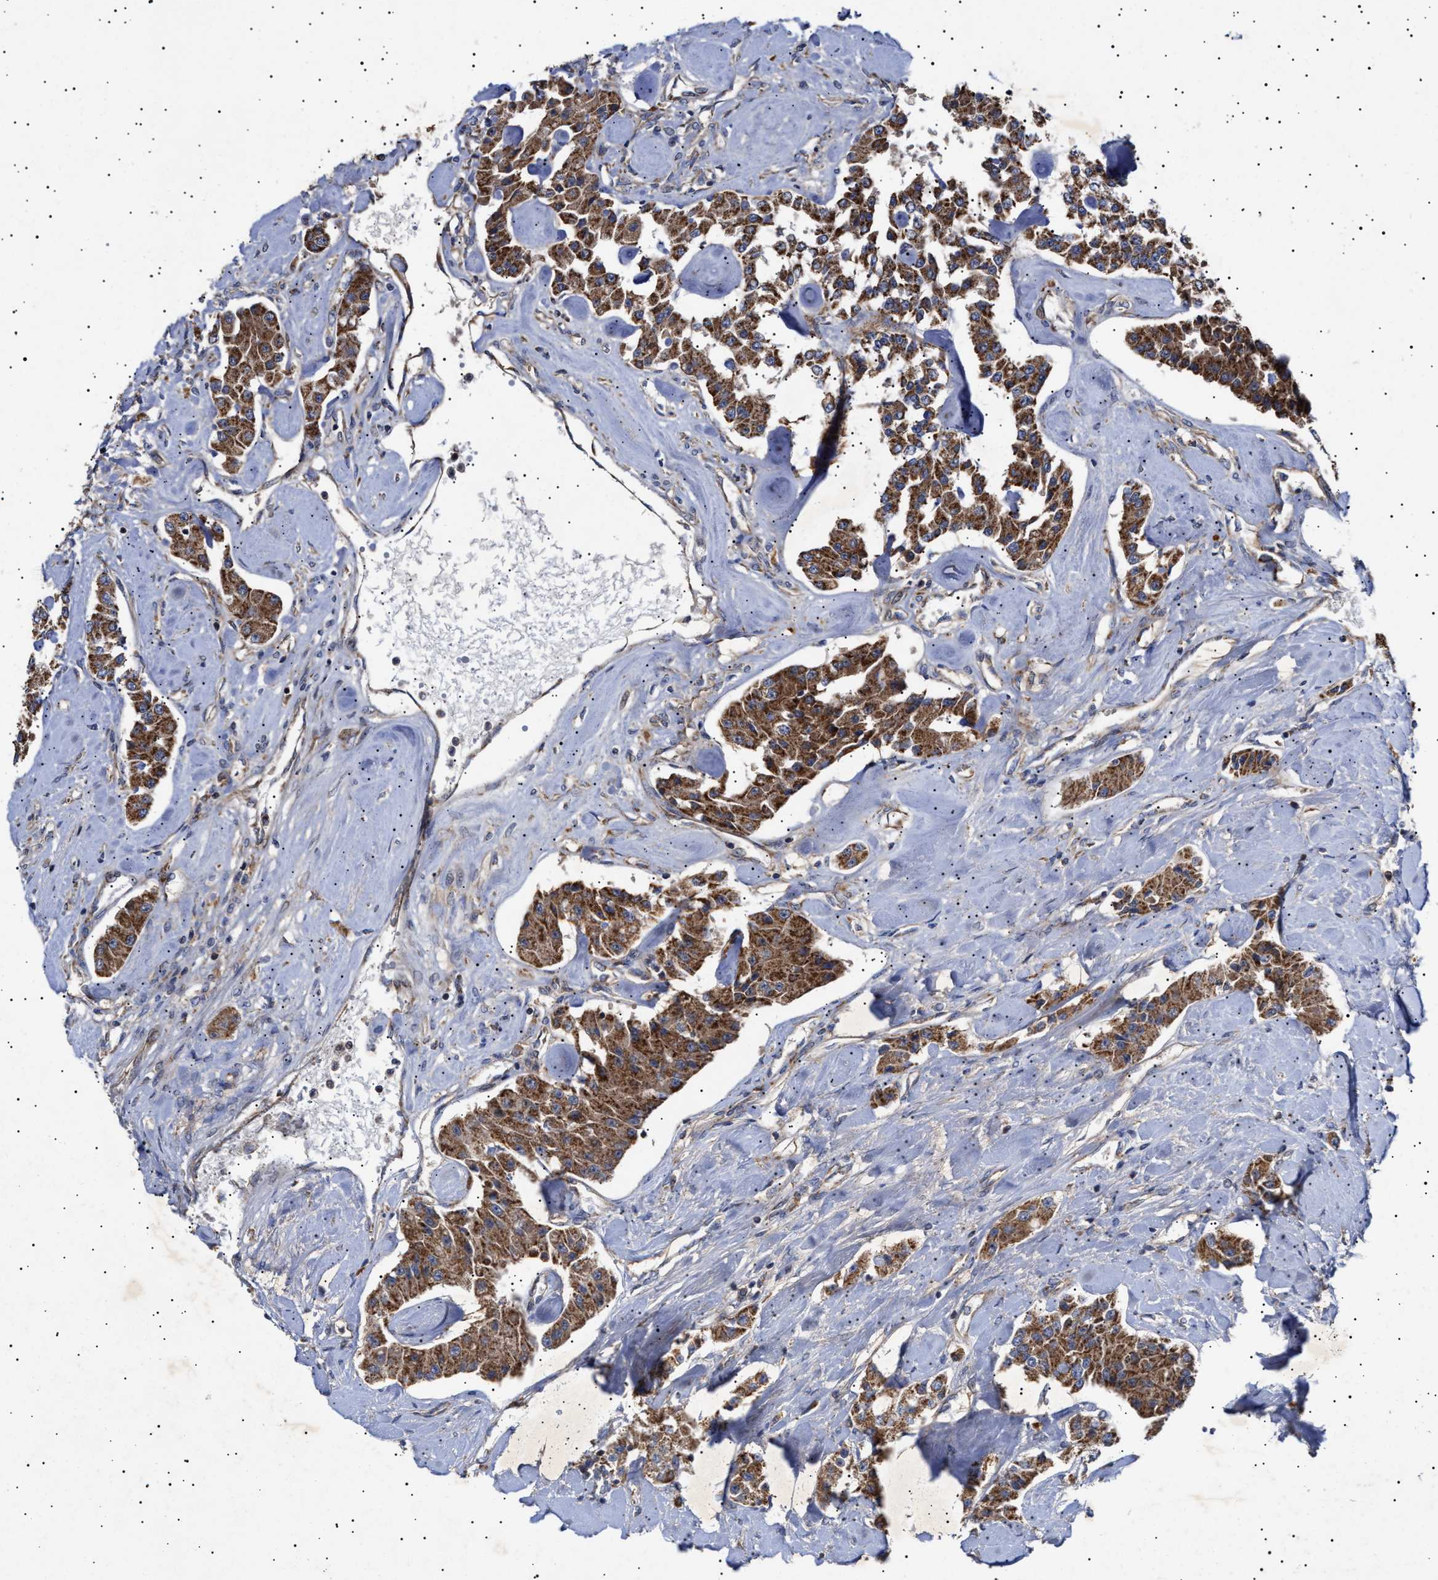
{"staining": {"intensity": "strong", "quantity": ">75%", "location": "cytoplasmic/membranous"}, "tissue": "carcinoid", "cell_type": "Tumor cells", "image_type": "cancer", "snomed": [{"axis": "morphology", "description": "Carcinoid, malignant, NOS"}, {"axis": "topography", "description": "Pancreas"}], "caption": "Approximately >75% of tumor cells in carcinoid (malignant) exhibit strong cytoplasmic/membranous protein staining as visualized by brown immunohistochemical staining.", "gene": "MRPL10", "patient": {"sex": "male", "age": 41}}